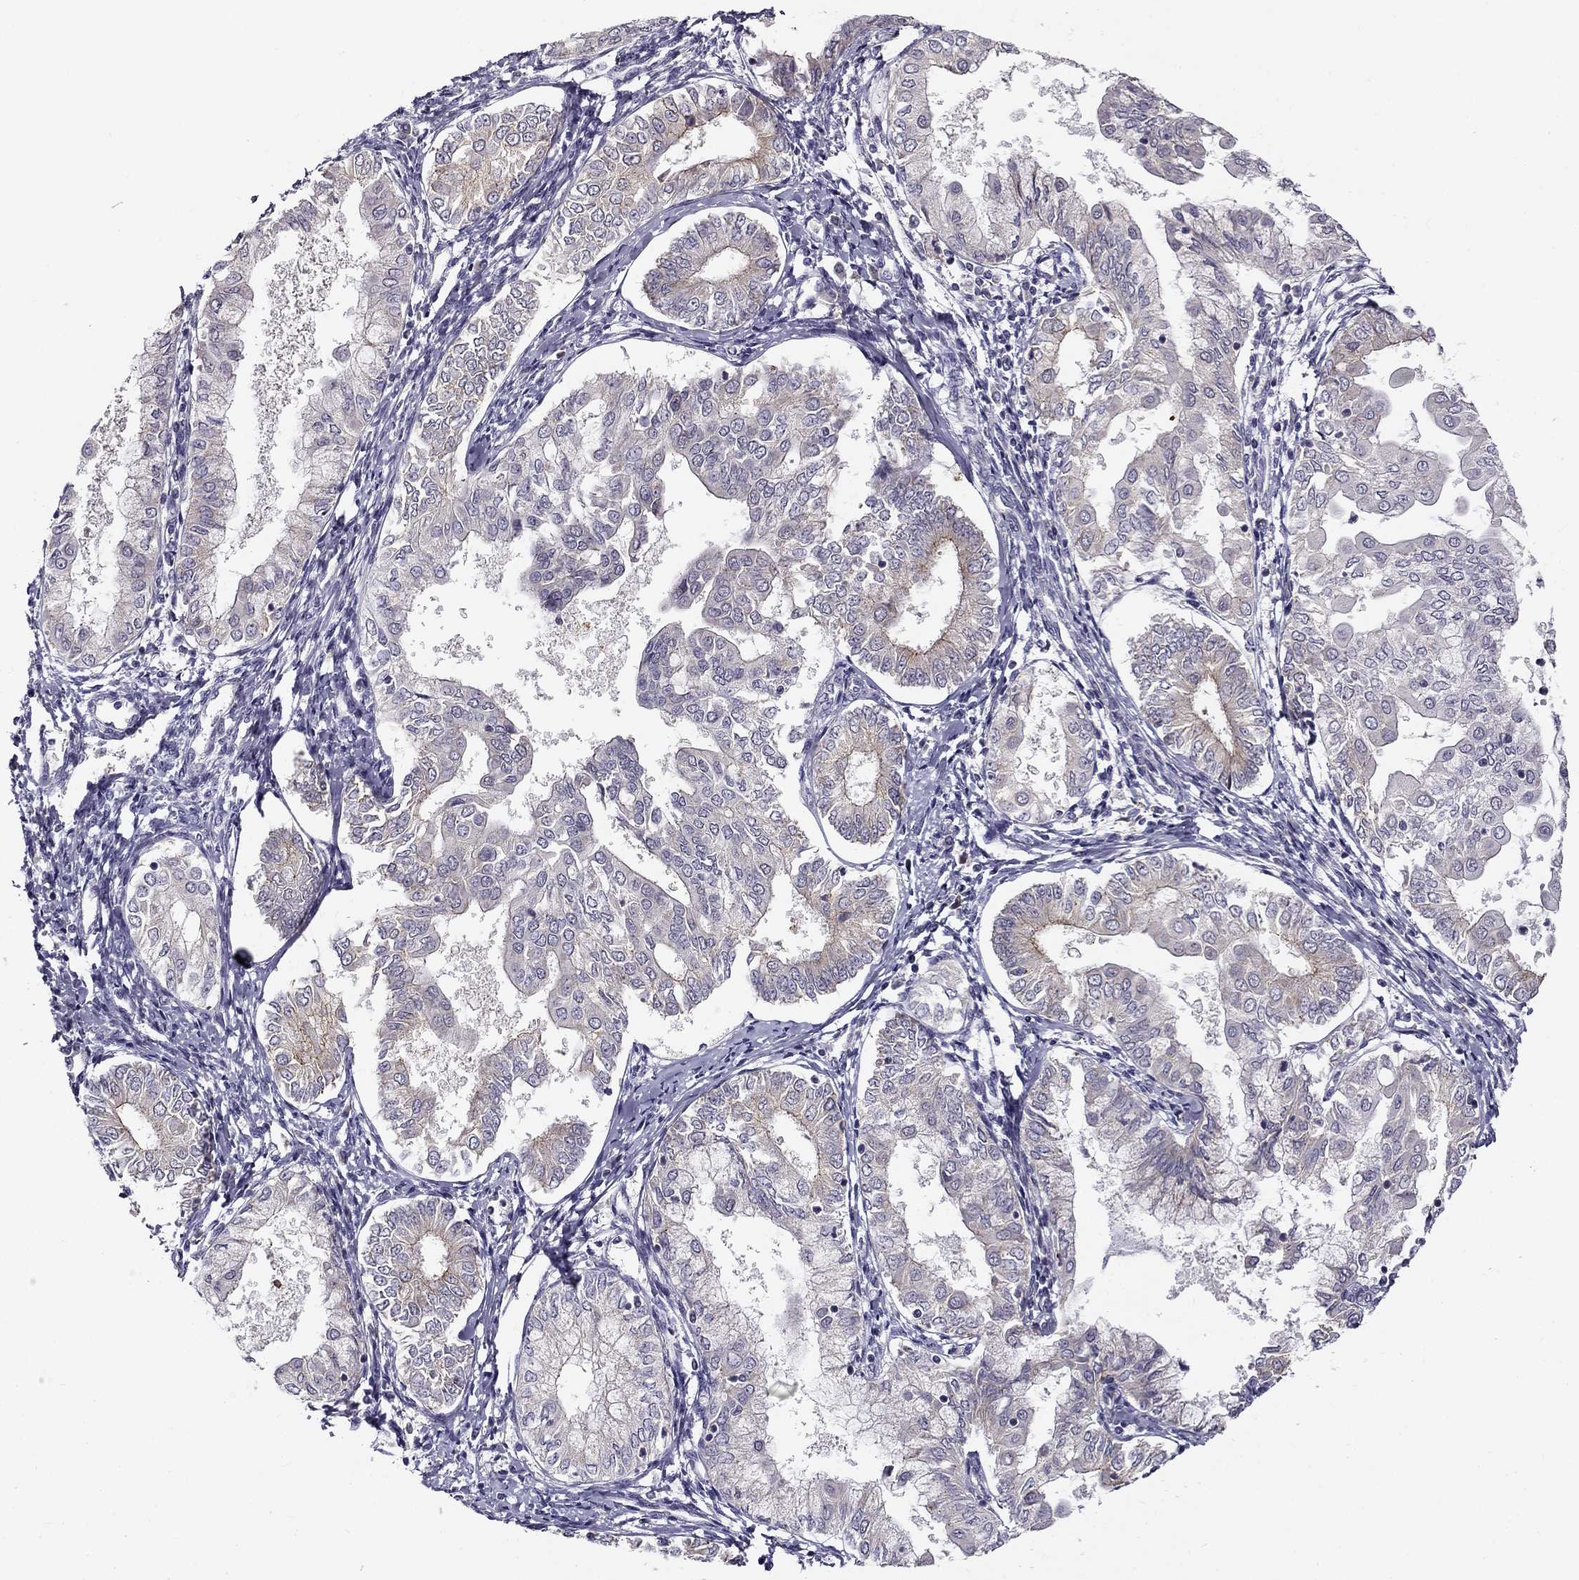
{"staining": {"intensity": "moderate", "quantity": "<25%", "location": "cytoplasmic/membranous"}, "tissue": "endometrial cancer", "cell_type": "Tumor cells", "image_type": "cancer", "snomed": [{"axis": "morphology", "description": "Adenocarcinoma, NOS"}, {"axis": "topography", "description": "Endometrium"}], "caption": "Human endometrial adenocarcinoma stained with a brown dye exhibits moderate cytoplasmic/membranous positive positivity in about <25% of tumor cells.", "gene": "CNR1", "patient": {"sex": "female", "age": 68}}